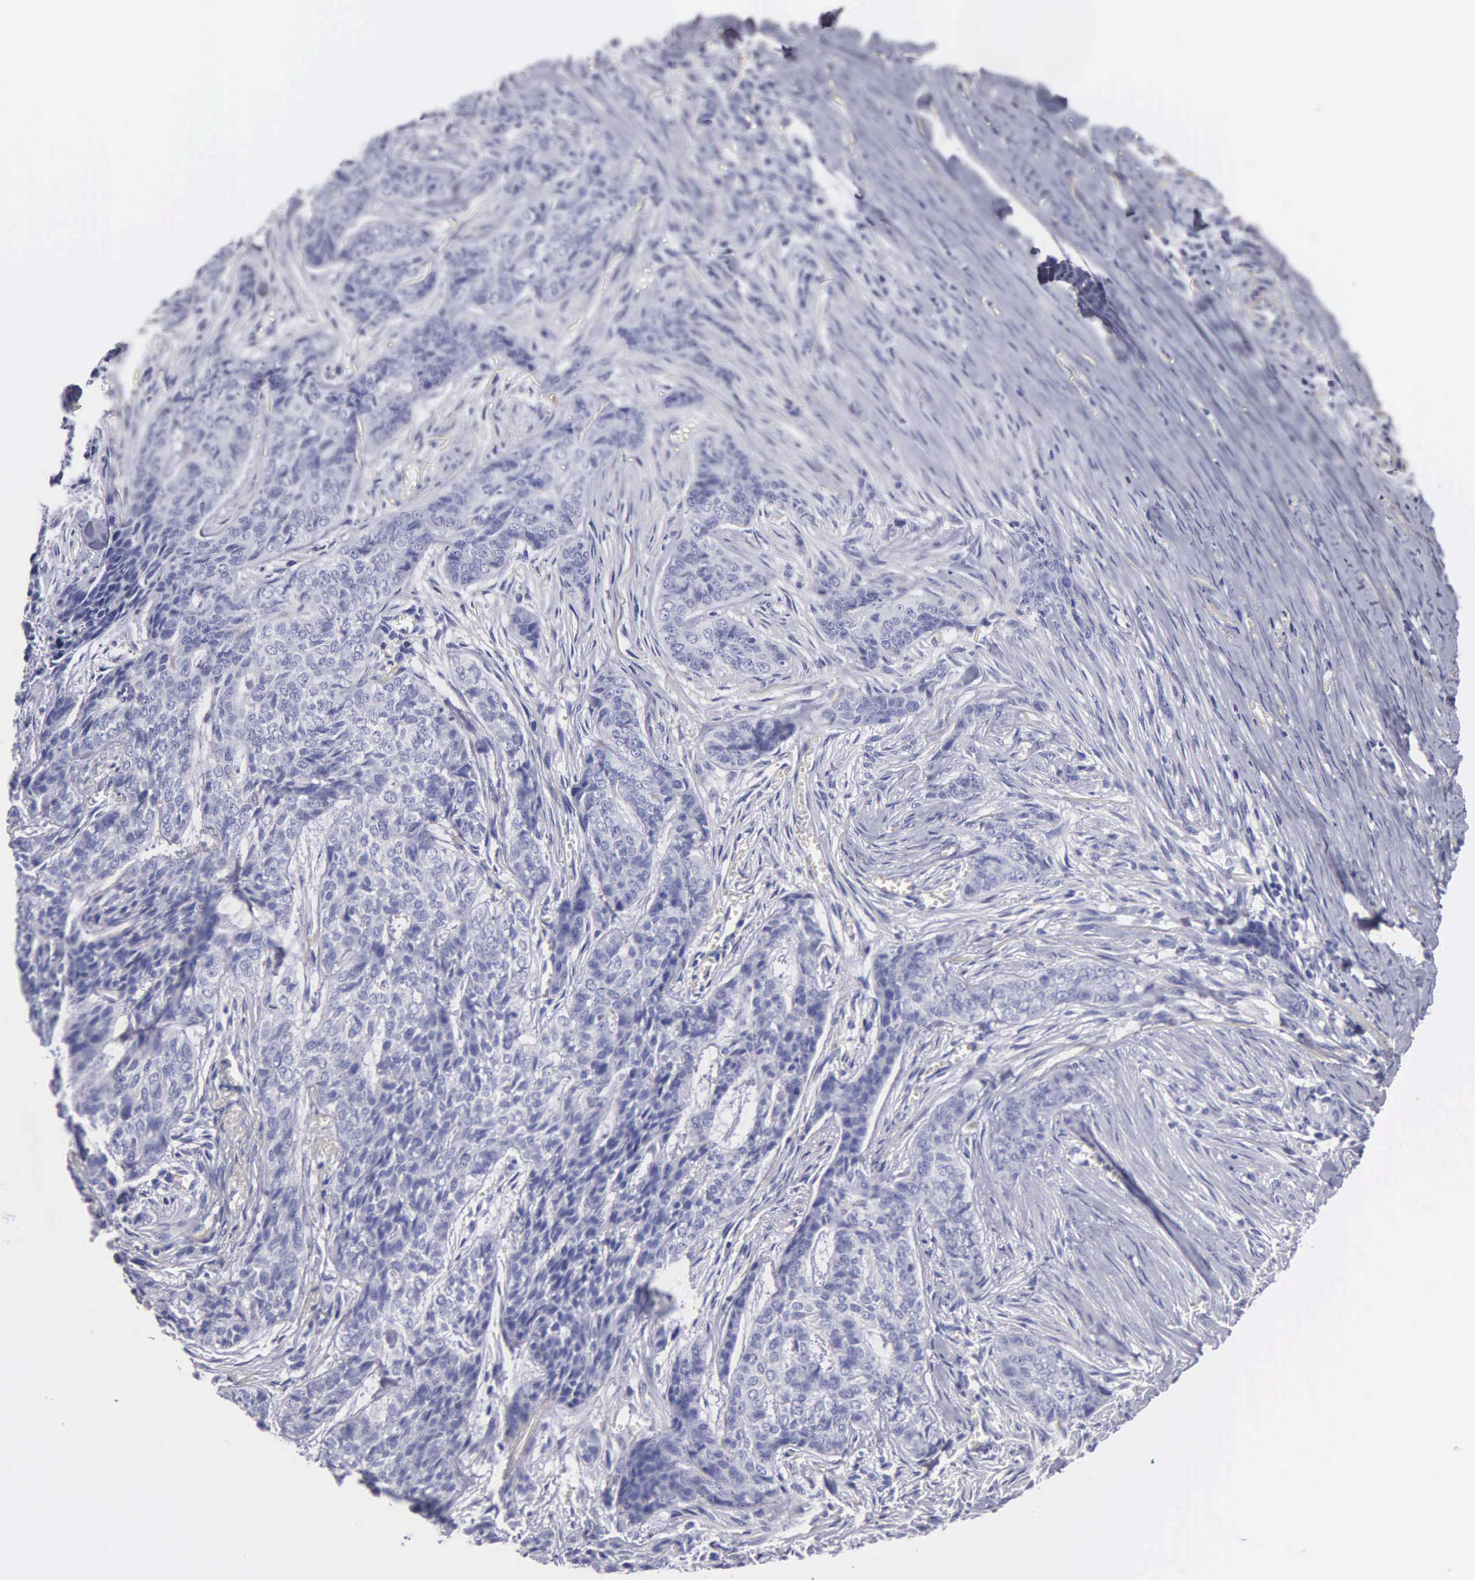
{"staining": {"intensity": "negative", "quantity": "none", "location": "none"}, "tissue": "skin cancer", "cell_type": "Tumor cells", "image_type": "cancer", "snomed": [{"axis": "morphology", "description": "Normal tissue, NOS"}, {"axis": "morphology", "description": "Basal cell carcinoma"}, {"axis": "topography", "description": "Skin"}], "caption": "High magnification brightfield microscopy of basal cell carcinoma (skin) stained with DAB (3,3'-diaminobenzidine) (brown) and counterstained with hematoxylin (blue): tumor cells show no significant expression. The staining was performed using DAB (3,3'-diaminobenzidine) to visualize the protein expression in brown, while the nuclei were stained in blue with hematoxylin (Magnification: 20x).", "gene": "FBLN5", "patient": {"sex": "female", "age": 65}}